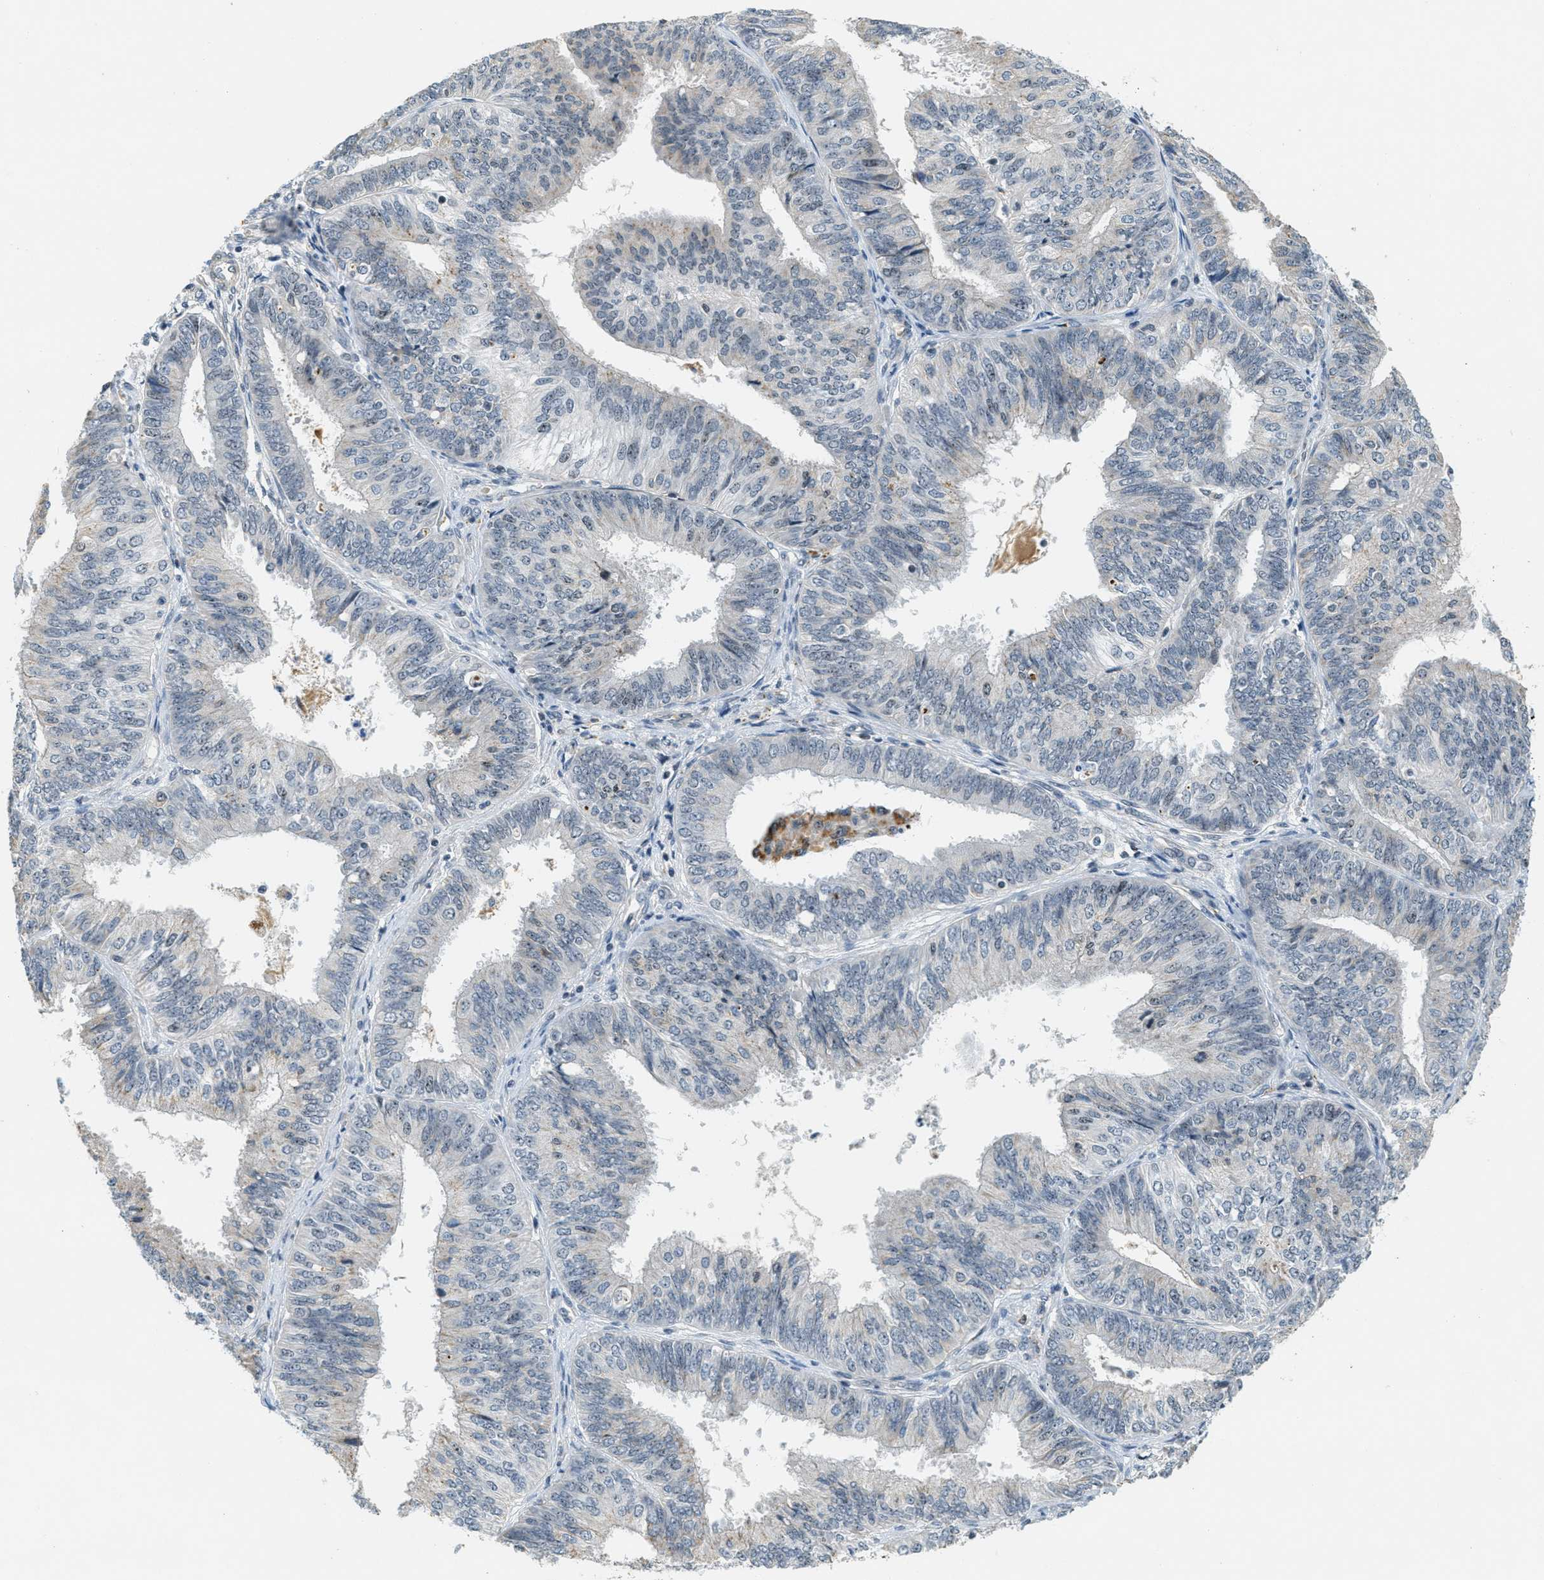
{"staining": {"intensity": "weak", "quantity": "<25%", "location": "nuclear"}, "tissue": "endometrial cancer", "cell_type": "Tumor cells", "image_type": "cancer", "snomed": [{"axis": "morphology", "description": "Adenocarcinoma, NOS"}, {"axis": "topography", "description": "Endometrium"}], "caption": "An immunohistochemistry (IHC) micrograph of endometrial adenocarcinoma is shown. There is no staining in tumor cells of endometrial adenocarcinoma.", "gene": "DDX47", "patient": {"sex": "female", "age": 58}}